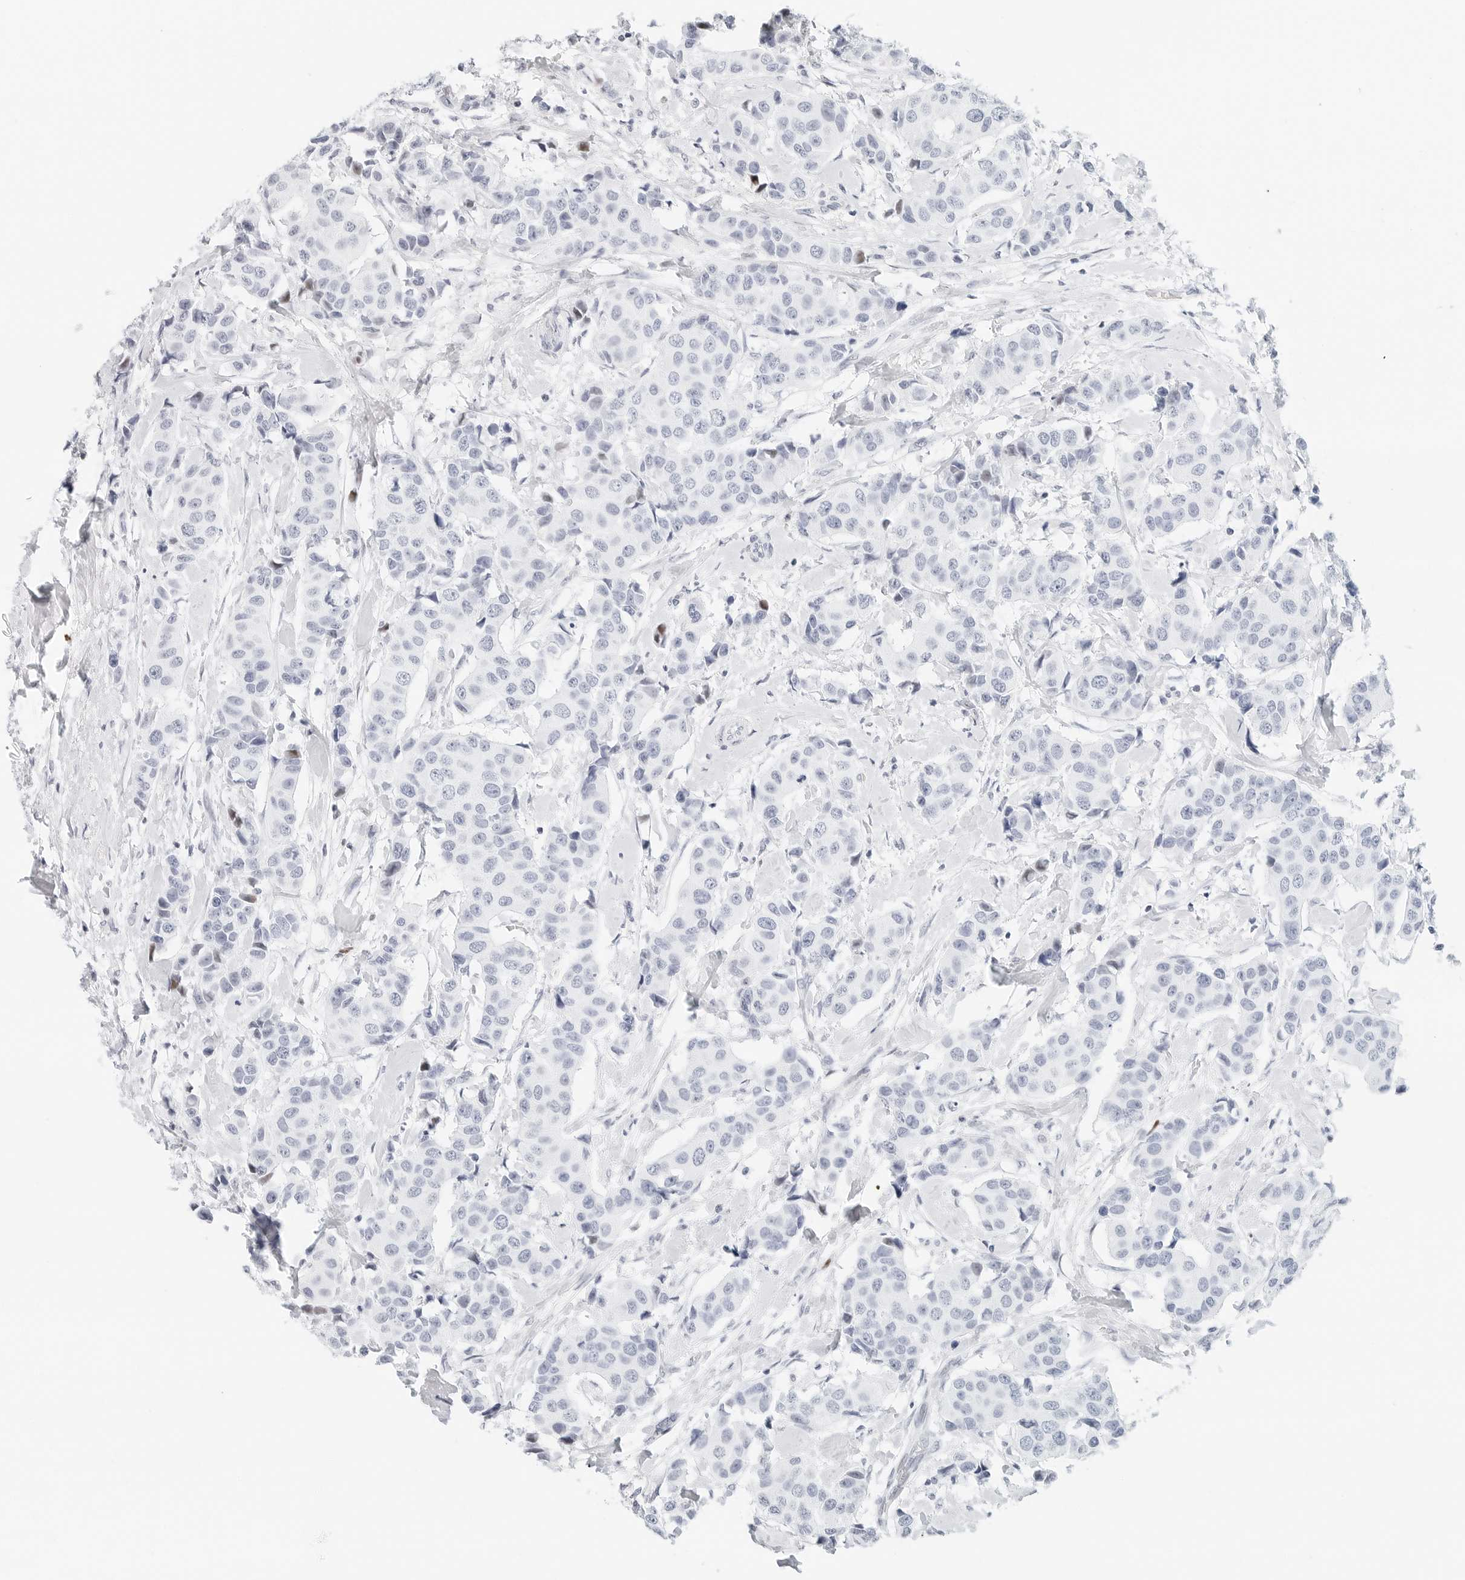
{"staining": {"intensity": "negative", "quantity": "none", "location": "none"}, "tissue": "breast cancer", "cell_type": "Tumor cells", "image_type": "cancer", "snomed": [{"axis": "morphology", "description": "Normal tissue, NOS"}, {"axis": "morphology", "description": "Duct carcinoma"}, {"axis": "topography", "description": "Breast"}], "caption": "Histopathology image shows no significant protein expression in tumor cells of breast cancer (infiltrating ductal carcinoma).", "gene": "NTMT2", "patient": {"sex": "female", "age": 39}}